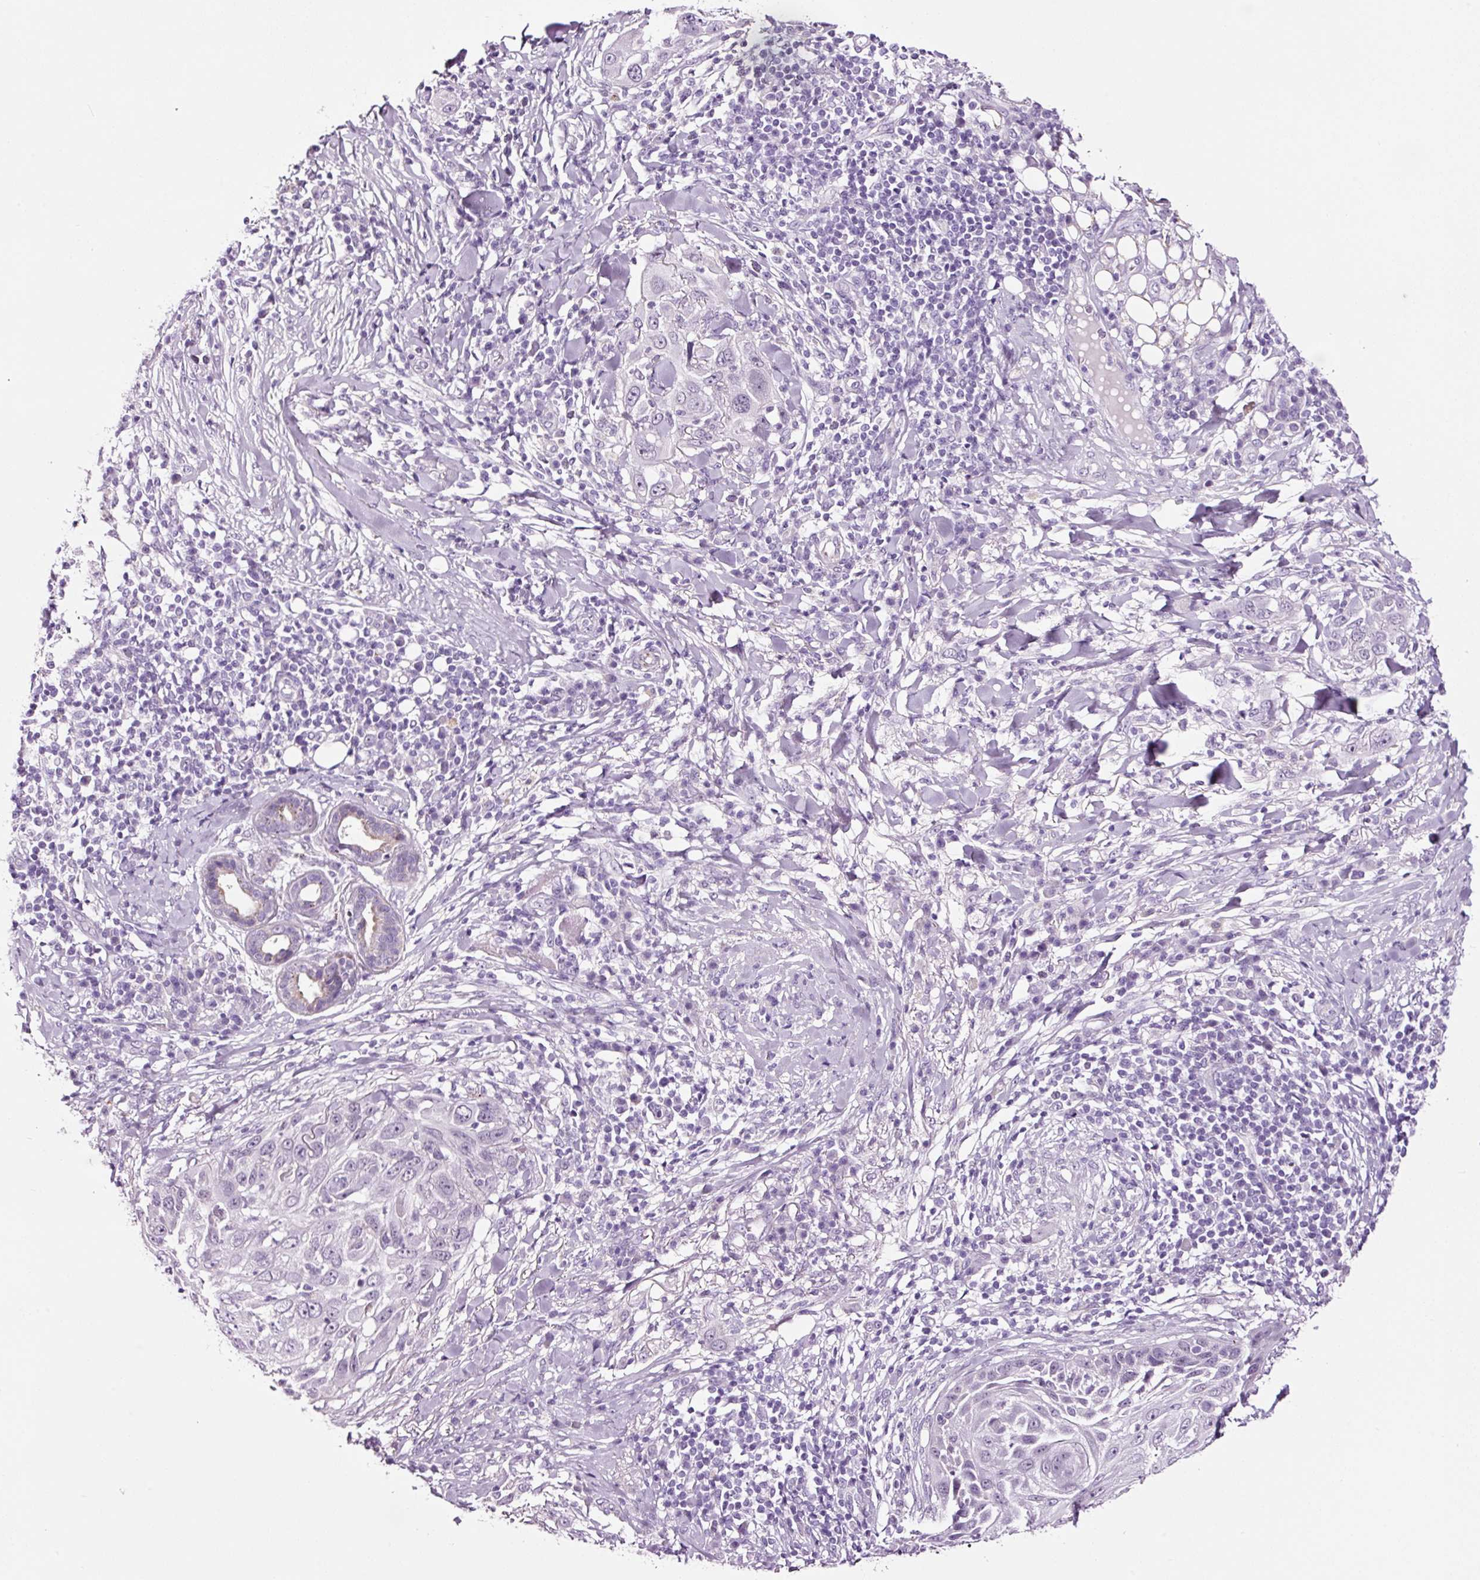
{"staining": {"intensity": "negative", "quantity": "none", "location": "none"}, "tissue": "skin cancer", "cell_type": "Tumor cells", "image_type": "cancer", "snomed": [{"axis": "morphology", "description": "Squamous cell carcinoma, NOS"}, {"axis": "topography", "description": "Skin"}], "caption": "A micrograph of skin cancer stained for a protein demonstrates no brown staining in tumor cells.", "gene": "RTF2", "patient": {"sex": "female", "age": 44}}